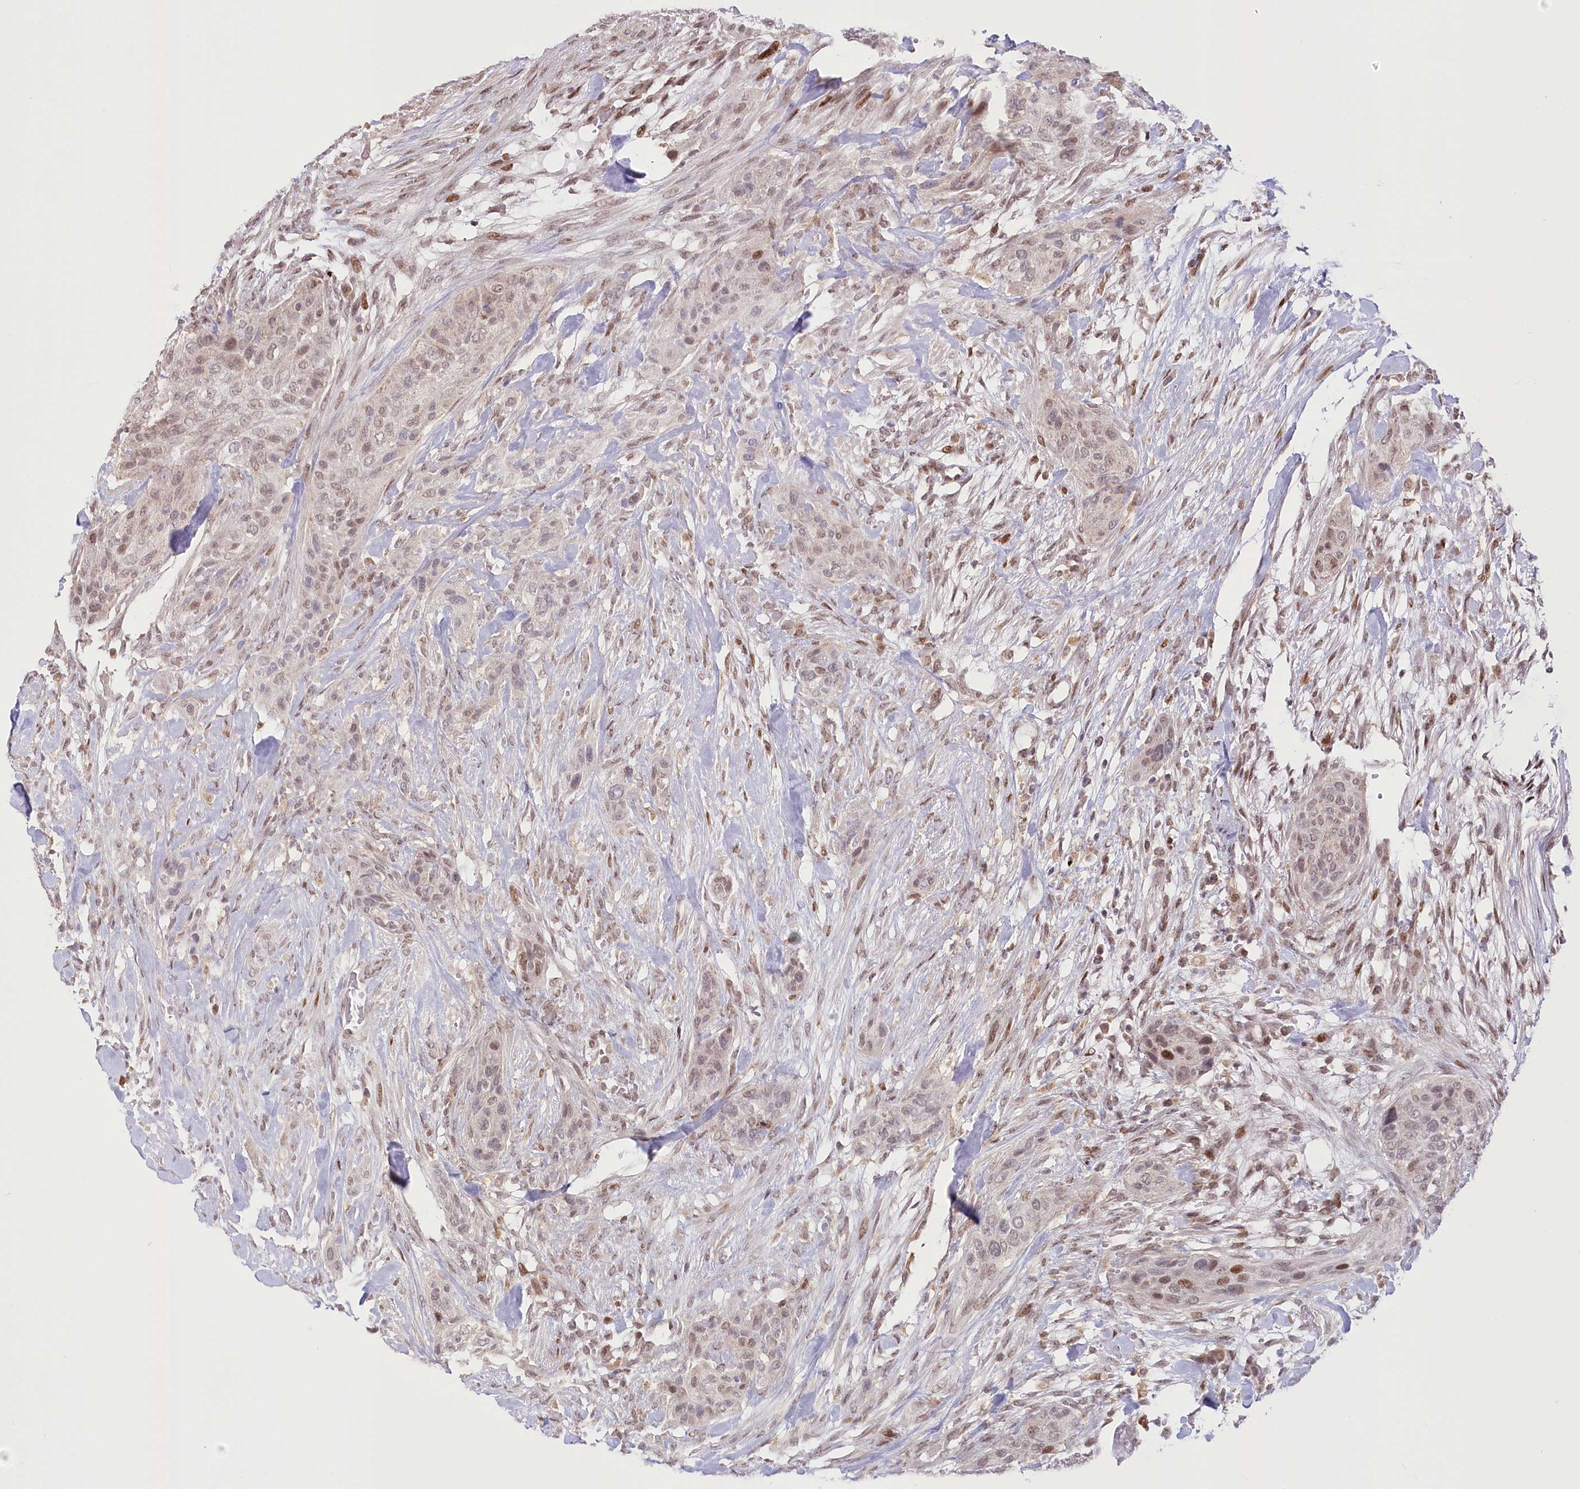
{"staining": {"intensity": "weak", "quantity": ">75%", "location": "nuclear"}, "tissue": "urothelial cancer", "cell_type": "Tumor cells", "image_type": "cancer", "snomed": [{"axis": "morphology", "description": "Urothelial carcinoma, High grade"}, {"axis": "topography", "description": "Urinary bladder"}], "caption": "Urothelial carcinoma (high-grade) stained with a brown dye exhibits weak nuclear positive positivity in about >75% of tumor cells.", "gene": "PYURF", "patient": {"sex": "male", "age": 35}}